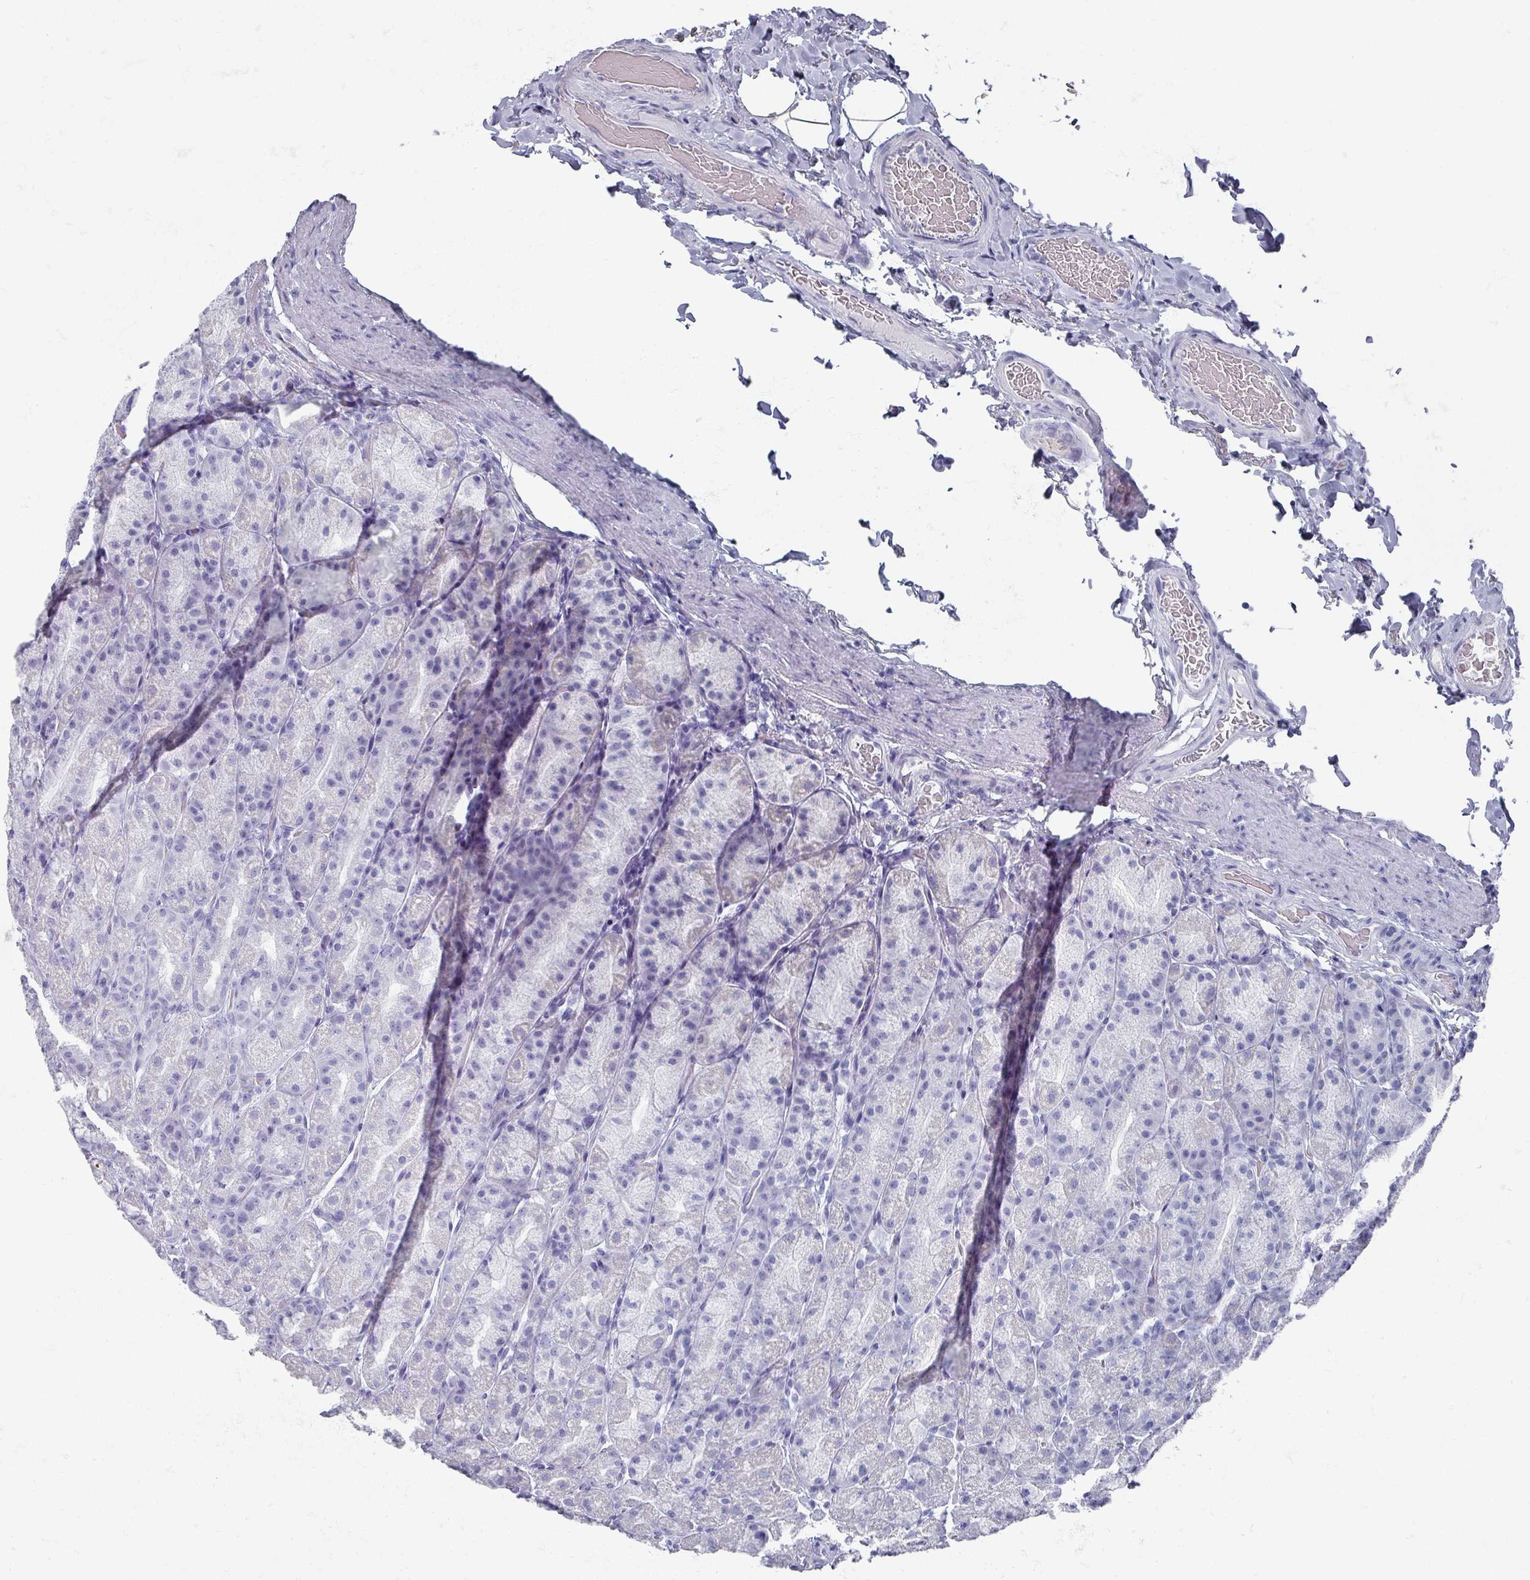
{"staining": {"intensity": "negative", "quantity": "none", "location": "none"}, "tissue": "stomach", "cell_type": "Glandular cells", "image_type": "normal", "snomed": [{"axis": "morphology", "description": "Normal tissue, NOS"}, {"axis": "topography", "description": "Stomach, upper"}, {"axis": "topography", "description": "Stomach"}], "caption": "Human stomach stained for a protein using IHC shows no expression in glandular cells.", "gene": "OMG", "patient": {"sex": "male", "age": 68}}